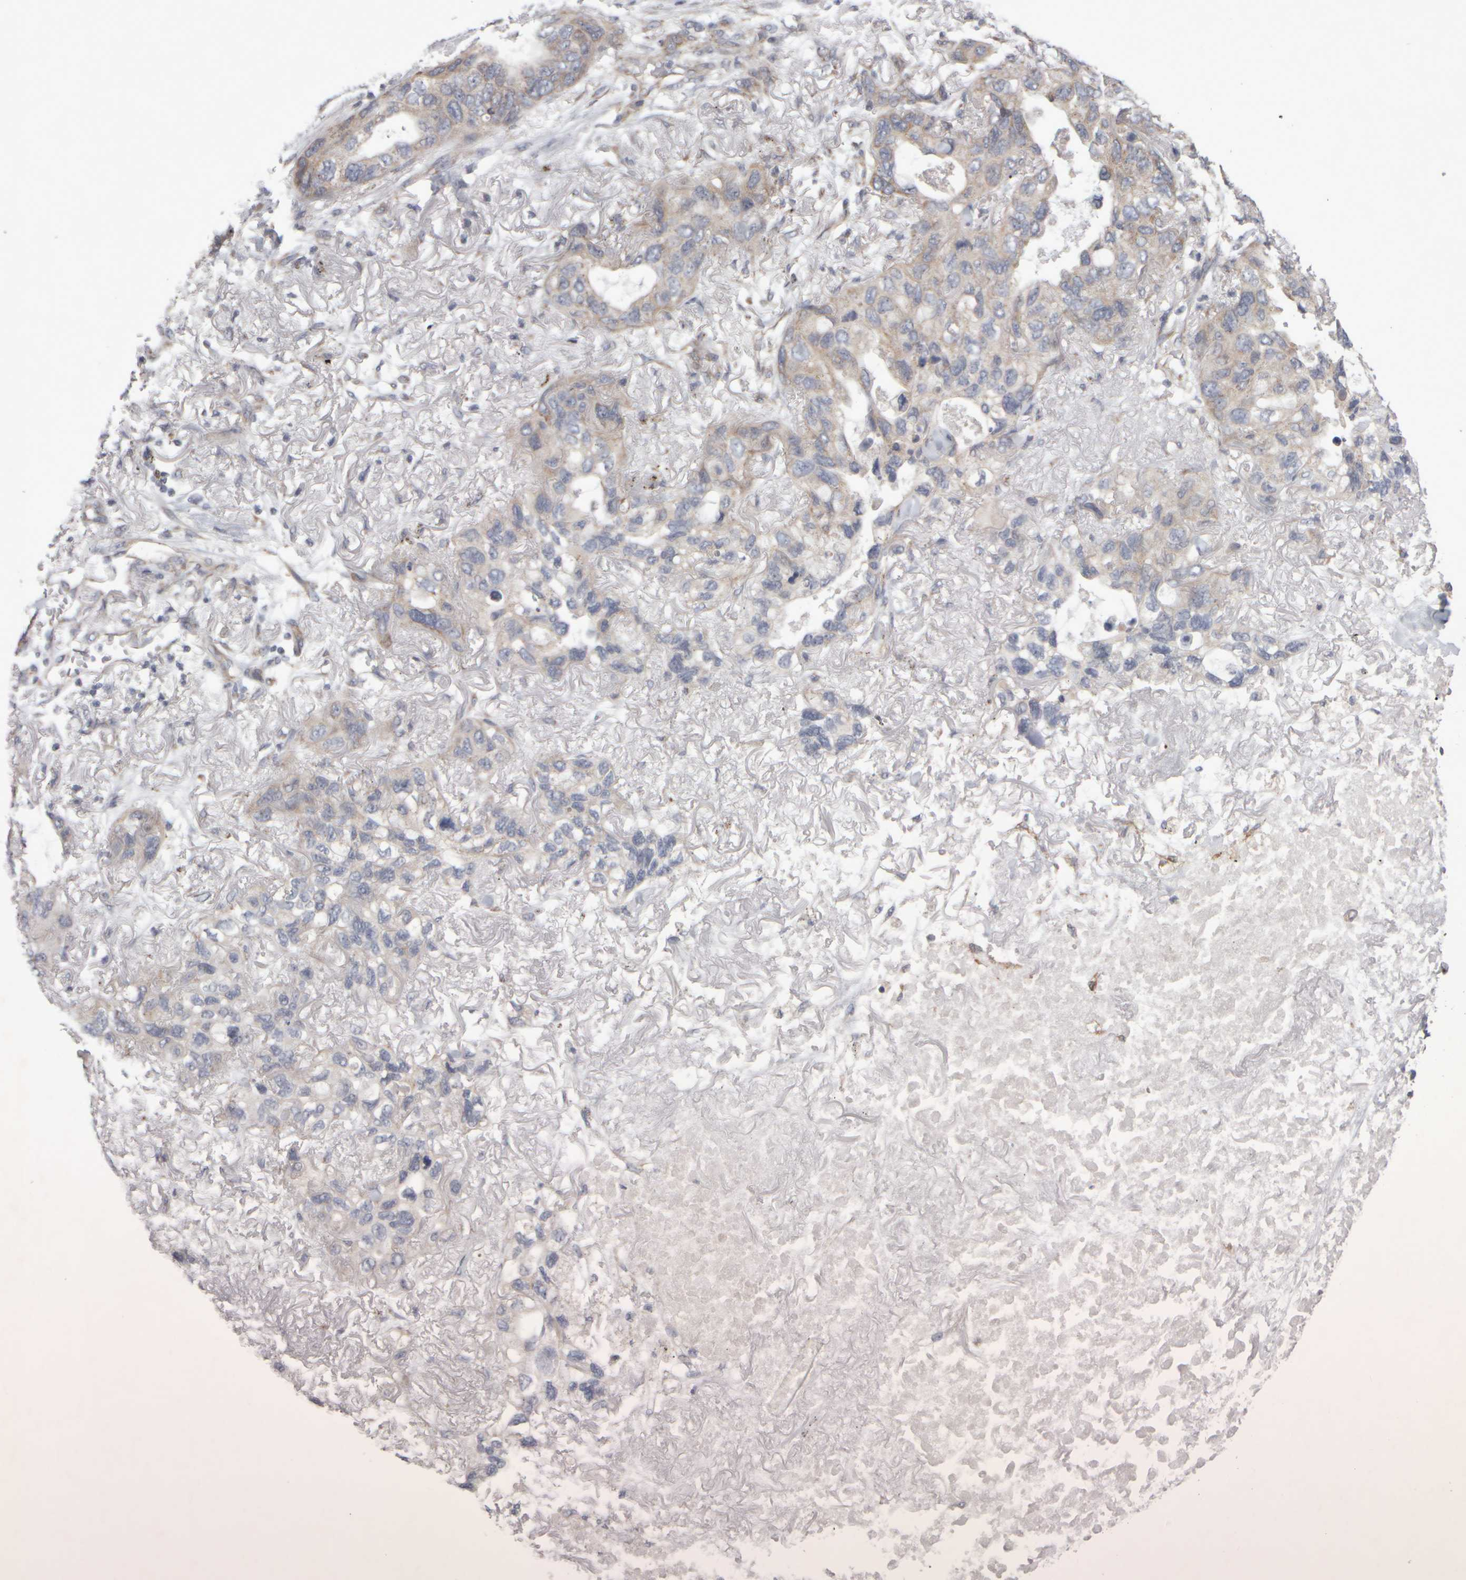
{"staining": {"intensity": "moderate", "quantity": "25%-75%", "location": "cytoplasmic/membranous"}, "tissue": "lung cancer", "cell_type": "Tumor cells", "image_type": "cancer", "snomed": [{"axis": "morphology", "description": "Squamous cell carcinoma, NOS"}, {"axis": "topography", "description": "Lung"}], "caption": "This is a micrograph of immunohistochemistry (IHC) staining of lung squamous cell carcinoma, which shows moderate expression in the cytoplasmic/membranous of tumor cells.", "gene": "SCO1", "patient": {"sex": "female", "age": 73}}